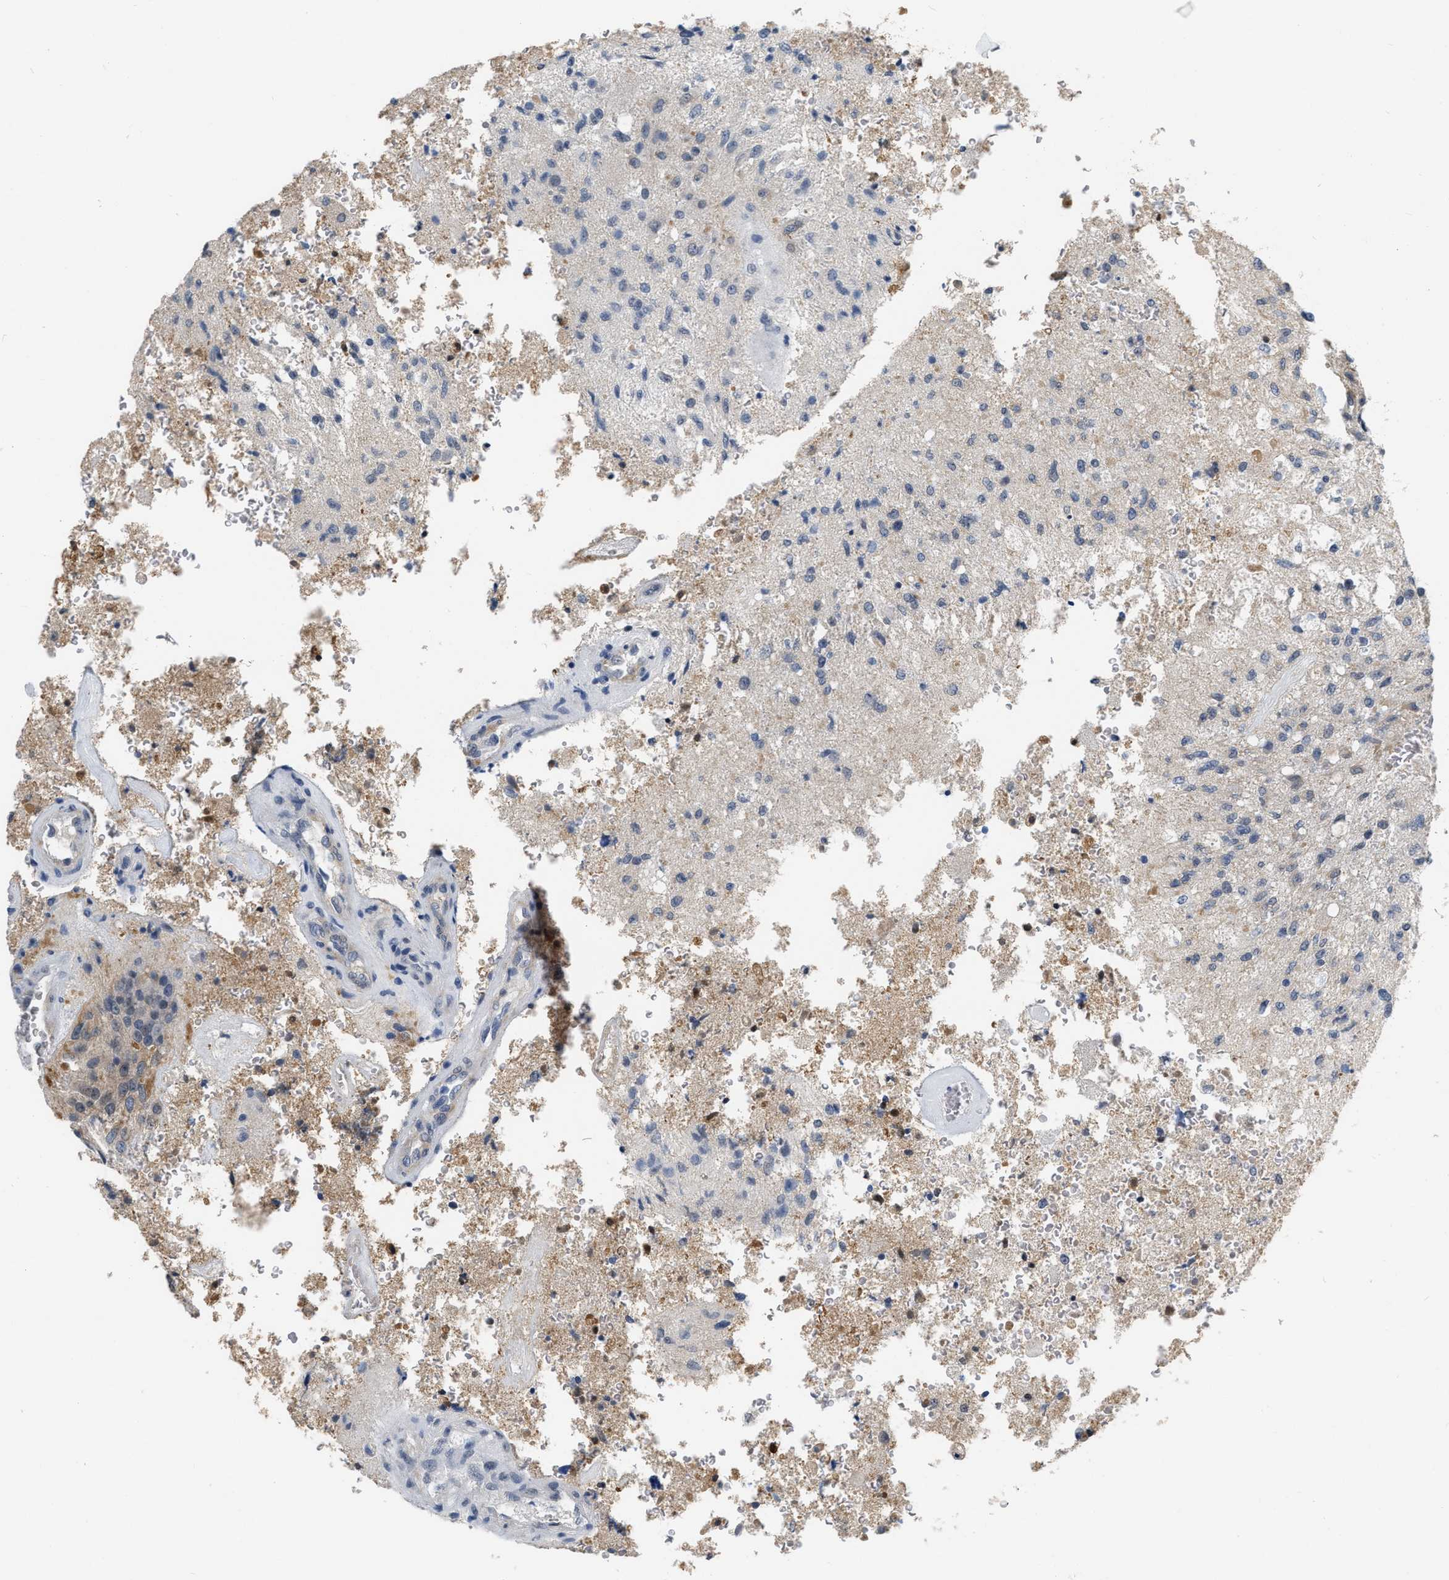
{"staining": {"intensity": "negative", "quantity": "none", "location": "none"}, "tissue": "glioma", "cell_type": "Tumor cells", "image_type": "cancer", "snomed": [{"axis": "morphology", "description": "Normal tissue, NOS"}, {"axis": "morphology", "description": "Glioma, malignant, High grade"}, {"axis": "topography", "description": "Cerebral cortex"}], "caption": "The histopathology image demonstrates no staining of tumor cells in malignant glioma (high-grade).", "gene": "RUVBL1", "patient": {"sex": "male", "age": 77}}